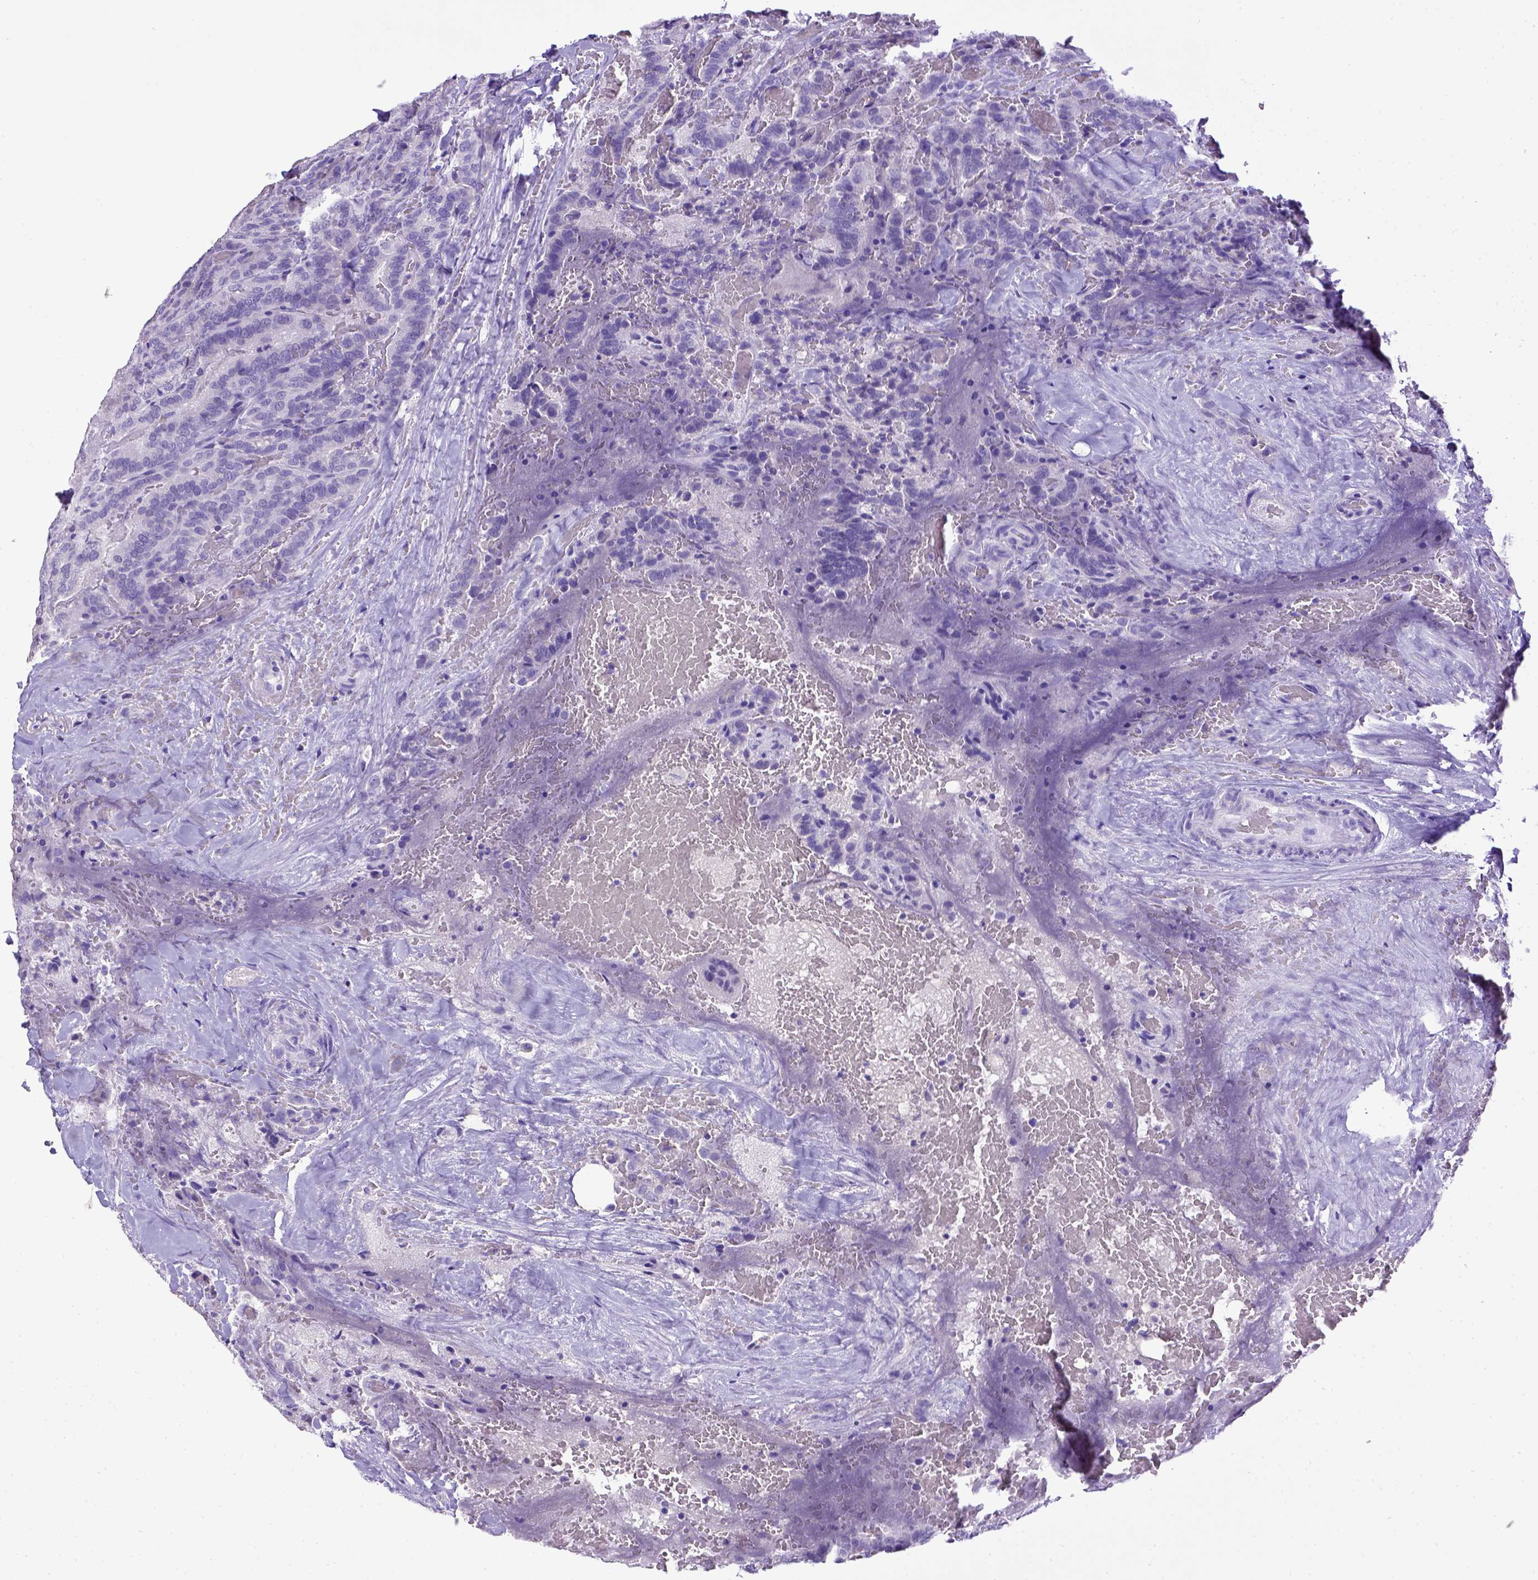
{"staining": {"intensity": "negative", "quantity": "none", "location": "none"}, "tissue": "thyroid cancer", "cell_type": "Tumor cells", "image_type": "cancer", "snomed": [{"axis": "morphology", "description": "Papillary adenocarcinoma, NOS"}, {"axis": "topography", "description": "Thyroid gland"}], "caption": "Thyroid cancer (papillary adenocarcinoma) was stained to show a protein in brown. There is no significant expression in tumor cells.", "gene": "ESR1", "patient": {"sex": "male", "age": 61}}